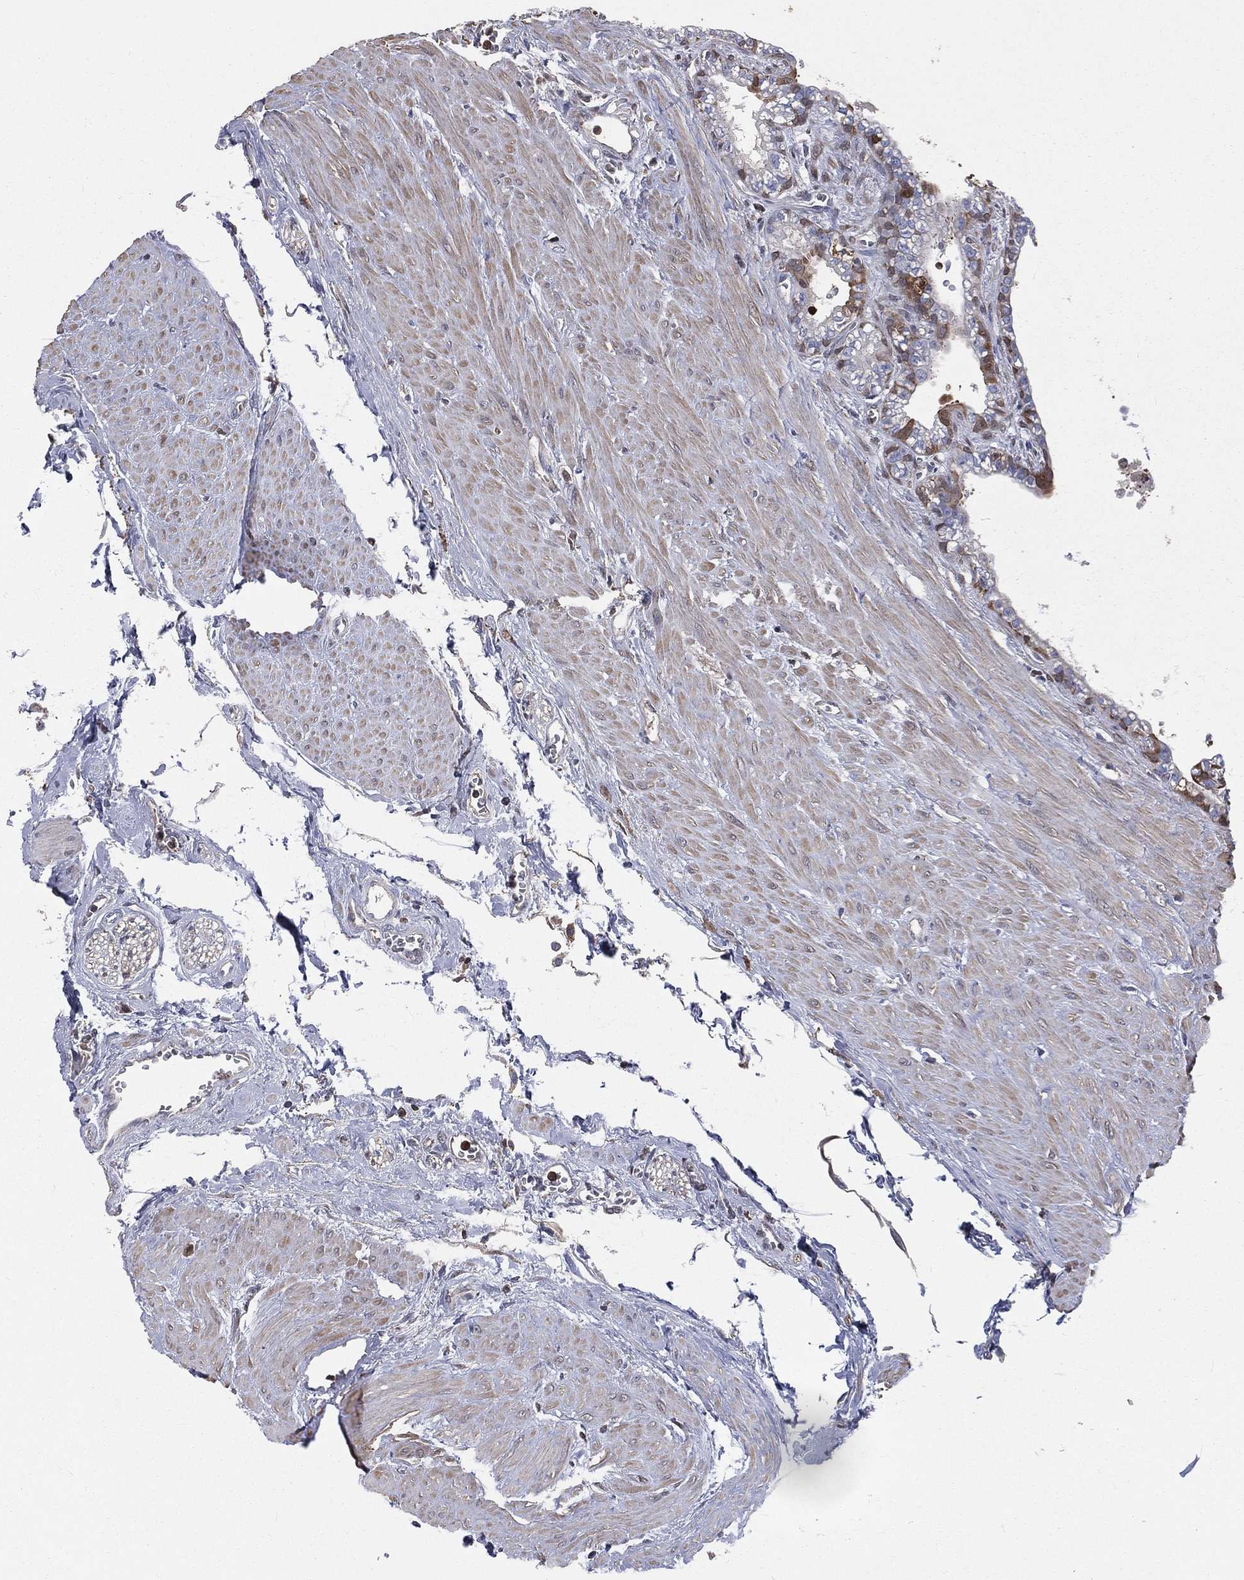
{"staining": {"intensity": "moderate", "quantity": "25%-75%", "location": "cytoplasmic/membranous"}, "tissue": "seminal vesicle", "cell_type": "Glandular cells", "image_type": "normal", "snomed": [{"axis": "morphology", "description": "Normal tissue, NOS"}, {"axis": "morphology", "description": "Urothelial carcinoma, NOS"}, {"axis": "topography", "description": "Urinary bladder"}, {"axis": "topography", "description": "Seminal veicle"}], "caption": "Immunohistochemical staining of unremarkable human seminal vesicle exhibits moderate cytoplasmic/membranous protein expression in about 25%-75% of glandular cells.", "gene": "TBC1D2", "patient": {"sex": "male", "age": 76}}